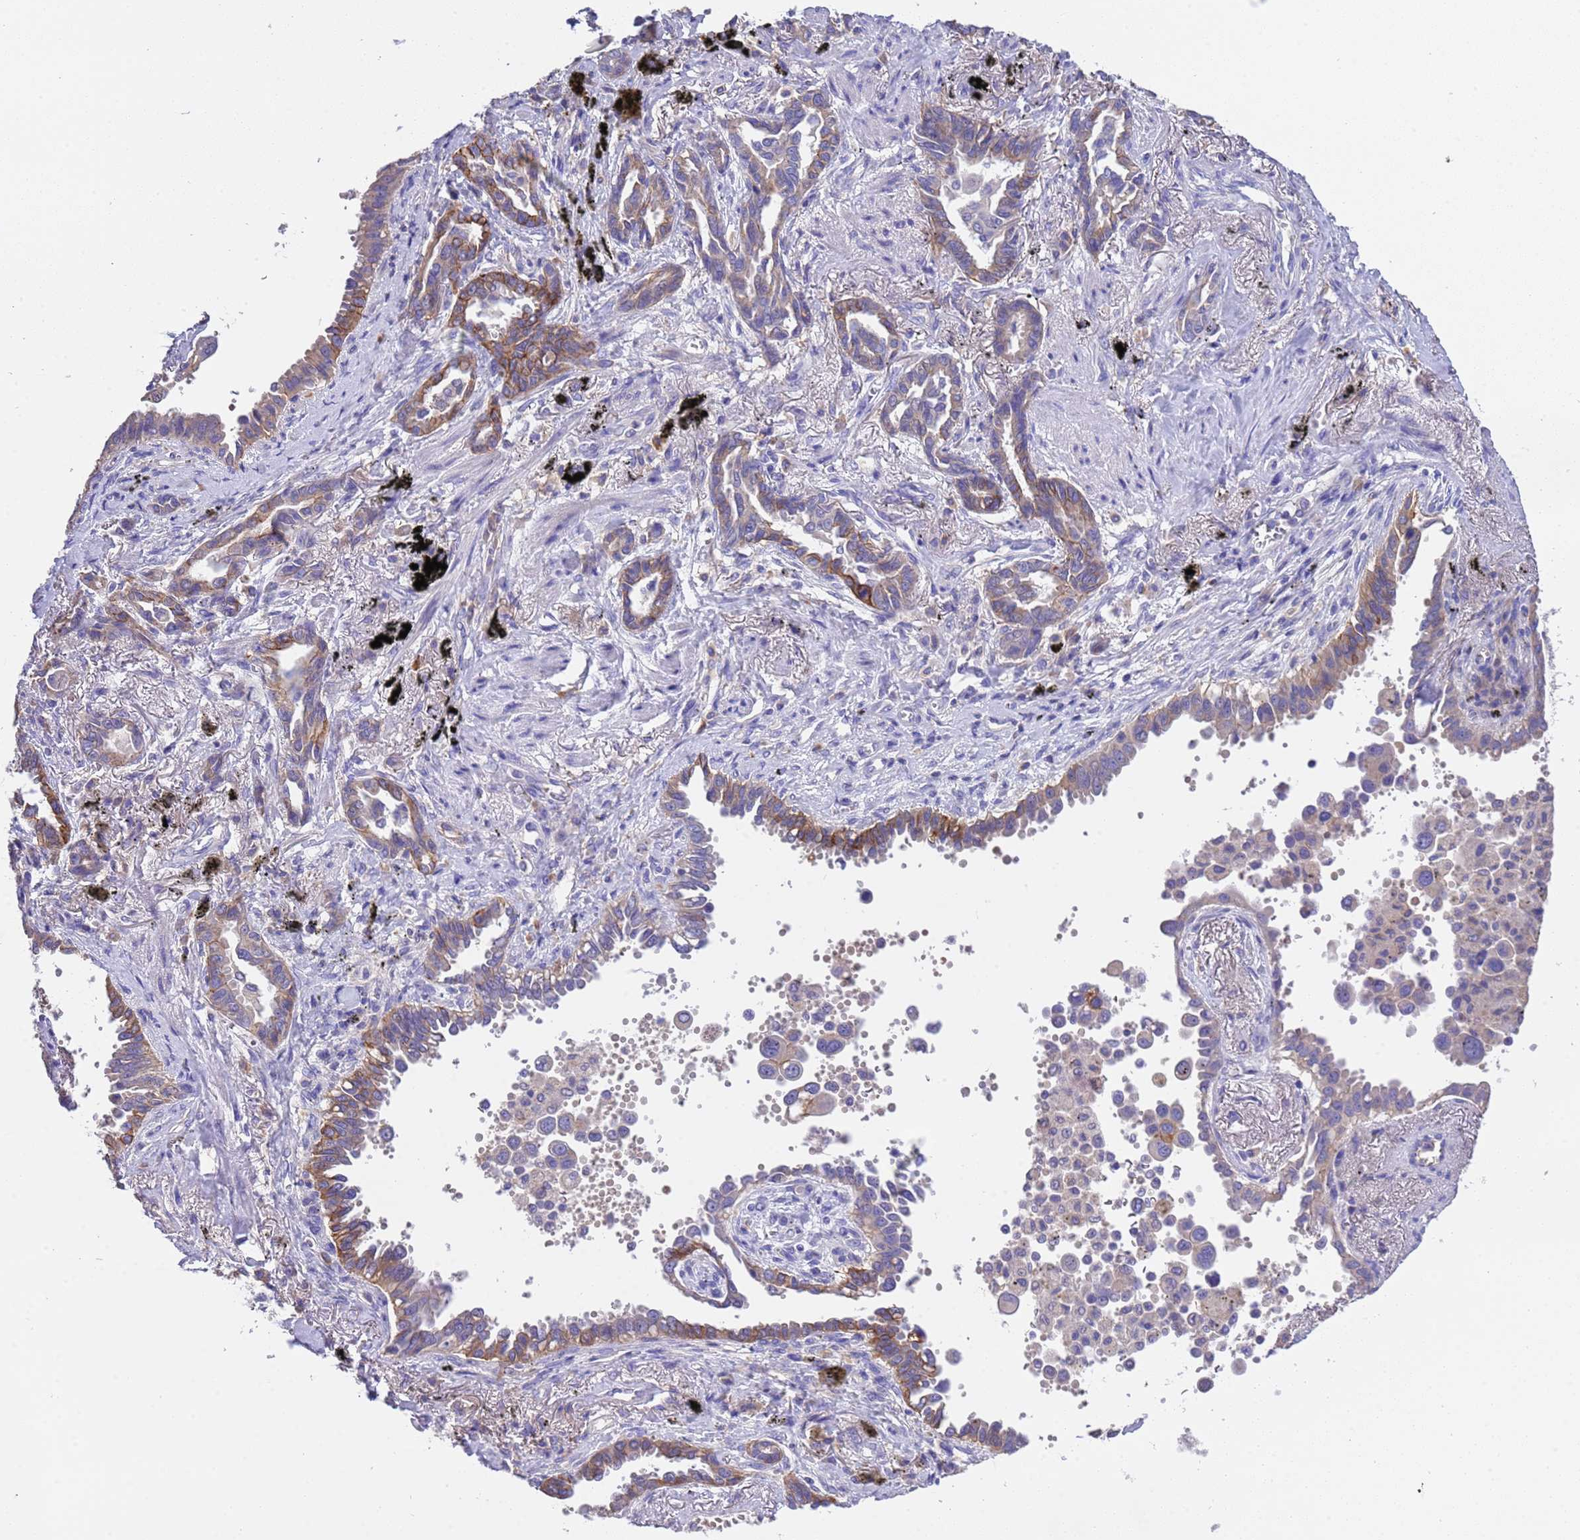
{"staining": {"intensity": "moderate", "quantity": "25%-75%", "location": "cytoplasmic/membranous"}, "tissue": "lung cancer", "cell_type": "Tumor cells", "image_type": "cancer", "snomed": [{"axis": "morphology", "description": "Adenocarcinoma, NOS"}, {"axis": "topography", "description": "Lung"}], "caption": "Protein expression by IHC shows moderate cytoplasmic/membranous positivity in approximately 25%-75% of tumor cells in lung adenocarcinoma.", "gene": "SLC24A3", "patient": {"sex": "male", "age": 67}}